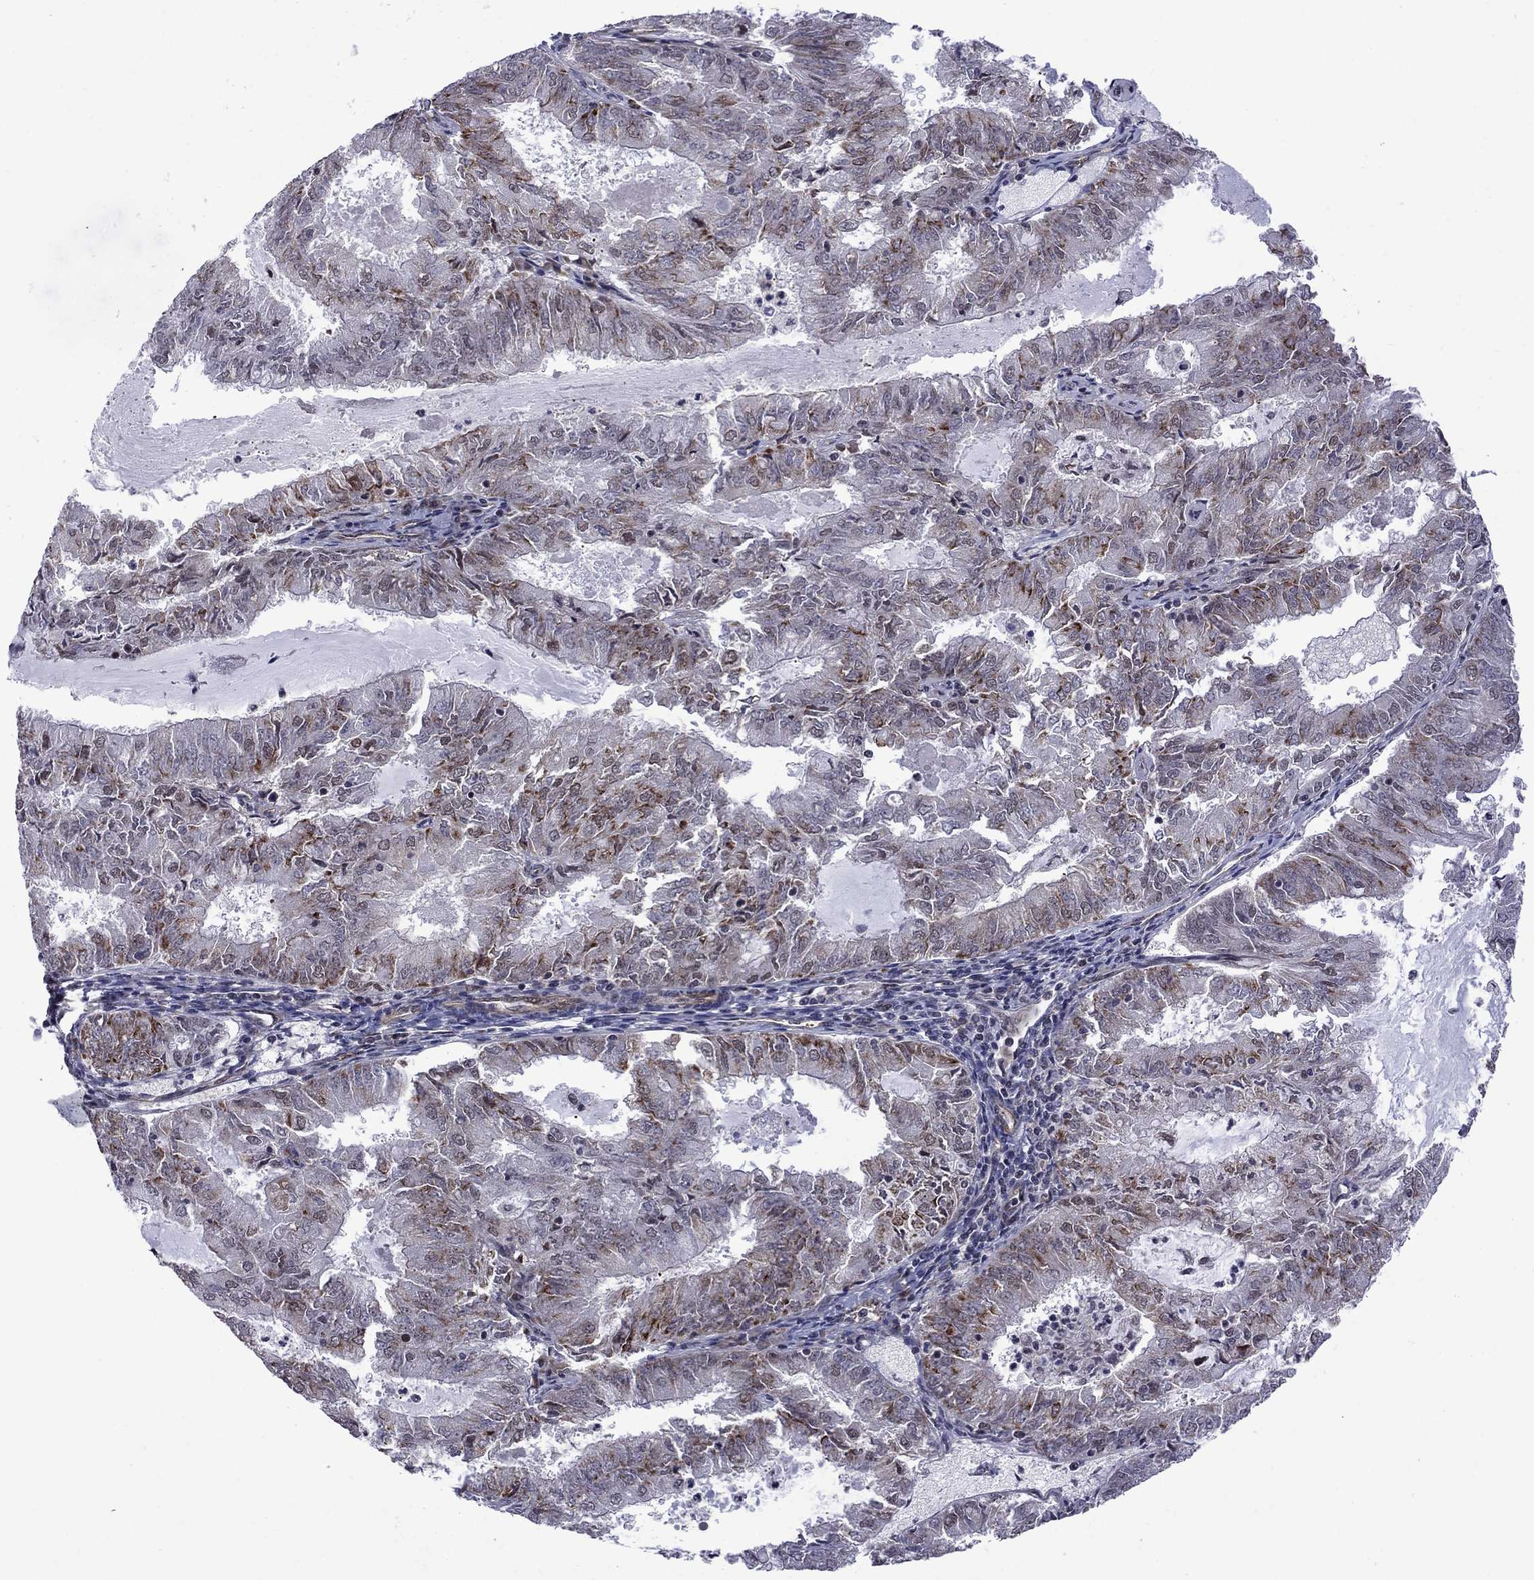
{"staining": {"intensity": "moderate", "quantity": "<25%", "location": "cytoplasmic/membranous"}, "tissue": "endometrial cancer", "cell_type": "Tumor cells", "image_type": "cancer", "snomed": [{"axis": "morphology", "description": "Adenocarcinoma, NOS"}, {"axis": "topography", "description": "Endometrium"}], "caption": "Endometrial adenocarcinoma tissue demonstrates moderate cytoplasmic/membranous positivity in about <25% of tumor cells The protein is shown in brown color, while the nuclei are stained blue.", "gene": "BRF1", "patient": {"sex": "female", "age": 57}}